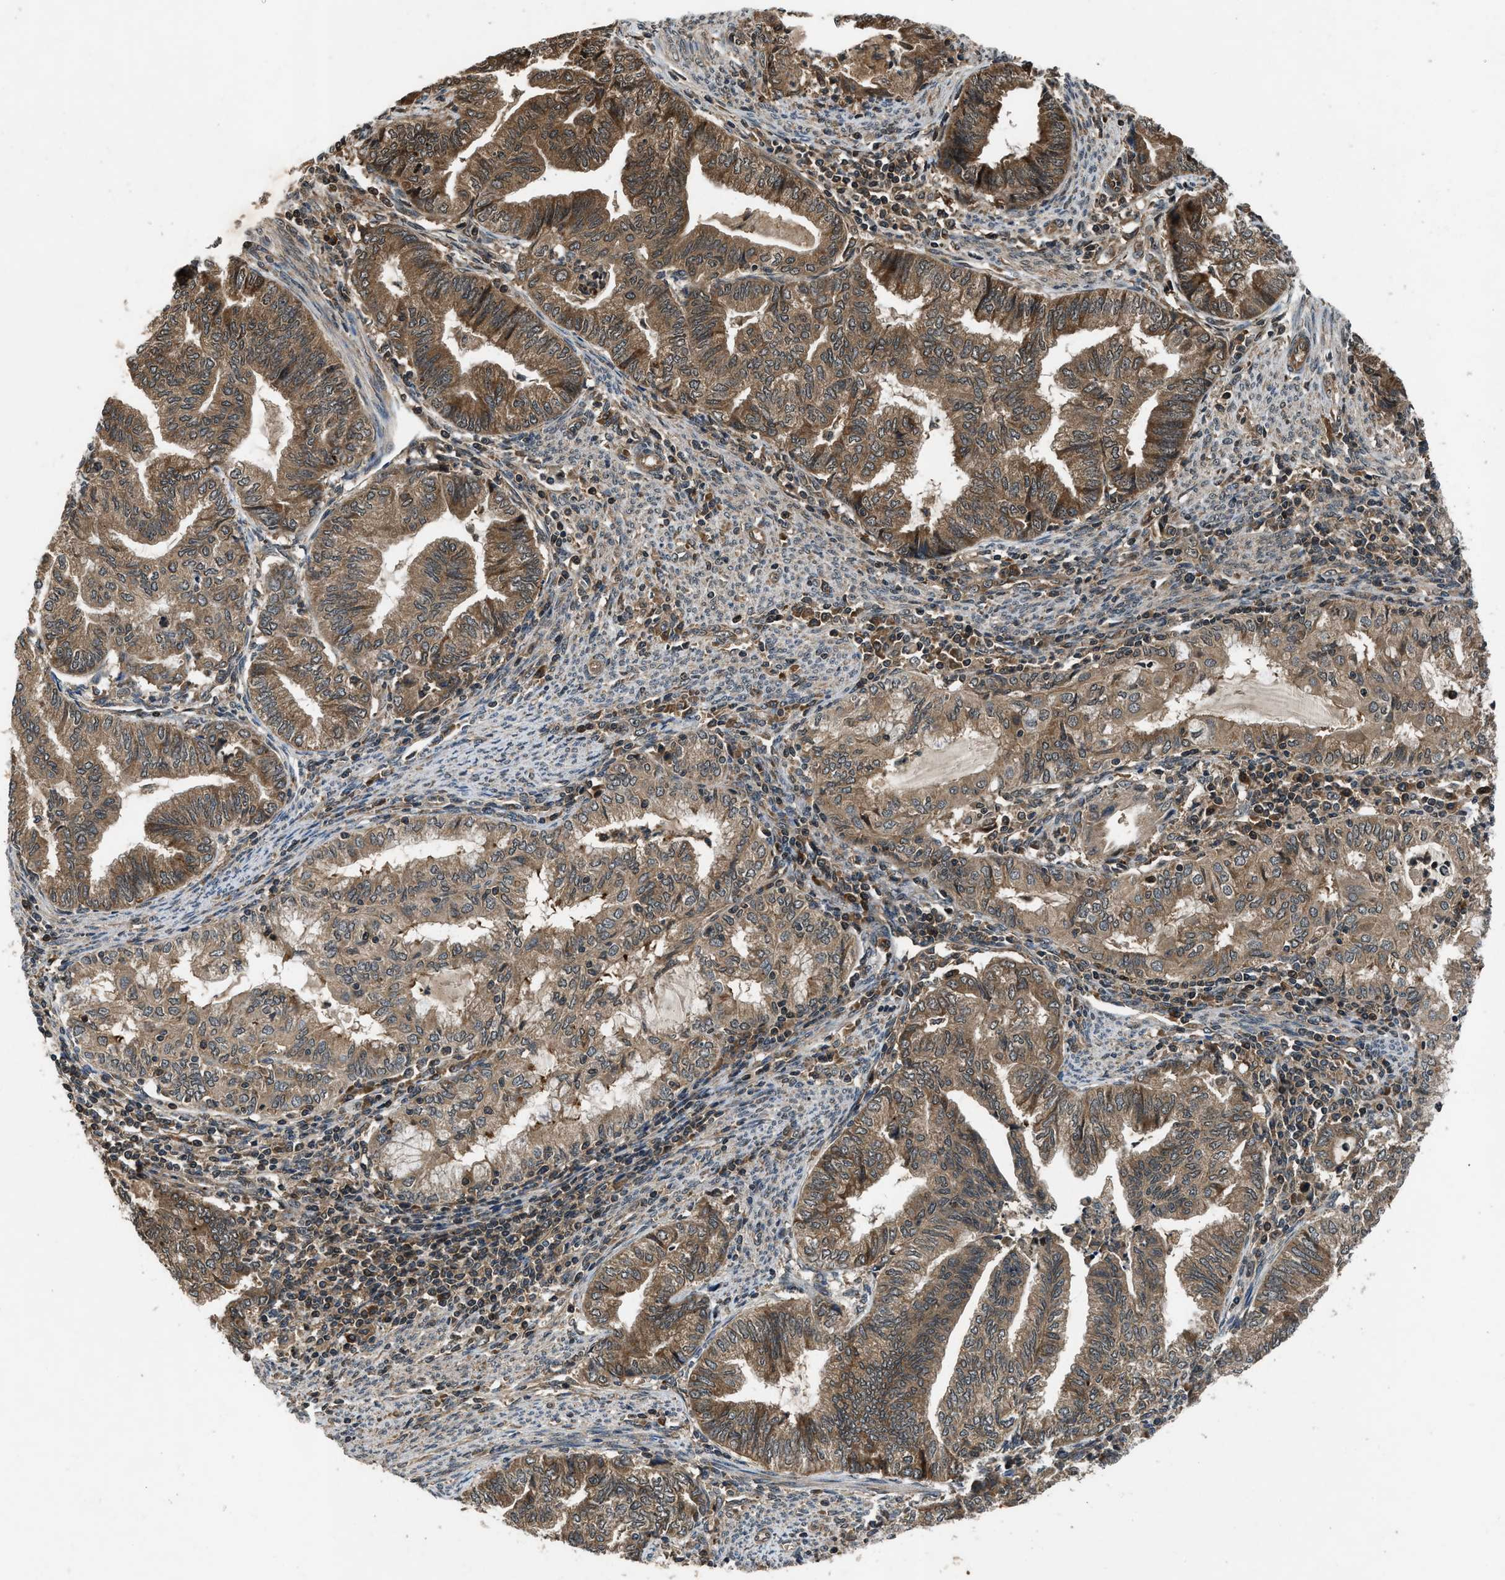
{"staining": {"intensity": "moderate", "quantity": ">75%", "location": "cytoplasmic/membranous"}, "tissue": "endometrial cancer", "cell_type": "Tumor cells", "image_type": "cancer", "snomed": [{"axis": "morphology", "description": "Adenocarcinoma, NOS"}, {"axis": "topography", "description": "Endometrium"}], "caption": "This histopathology image exhibits immunohistochemistry (IHC) staining of human adenocarcinoma (endometrial), with medium moderate cytoplasmic/membranous expression in about >75% of tumor cells.", "gene": "RPS6KB1", "patient": {"sex": "female", "age": 79}}